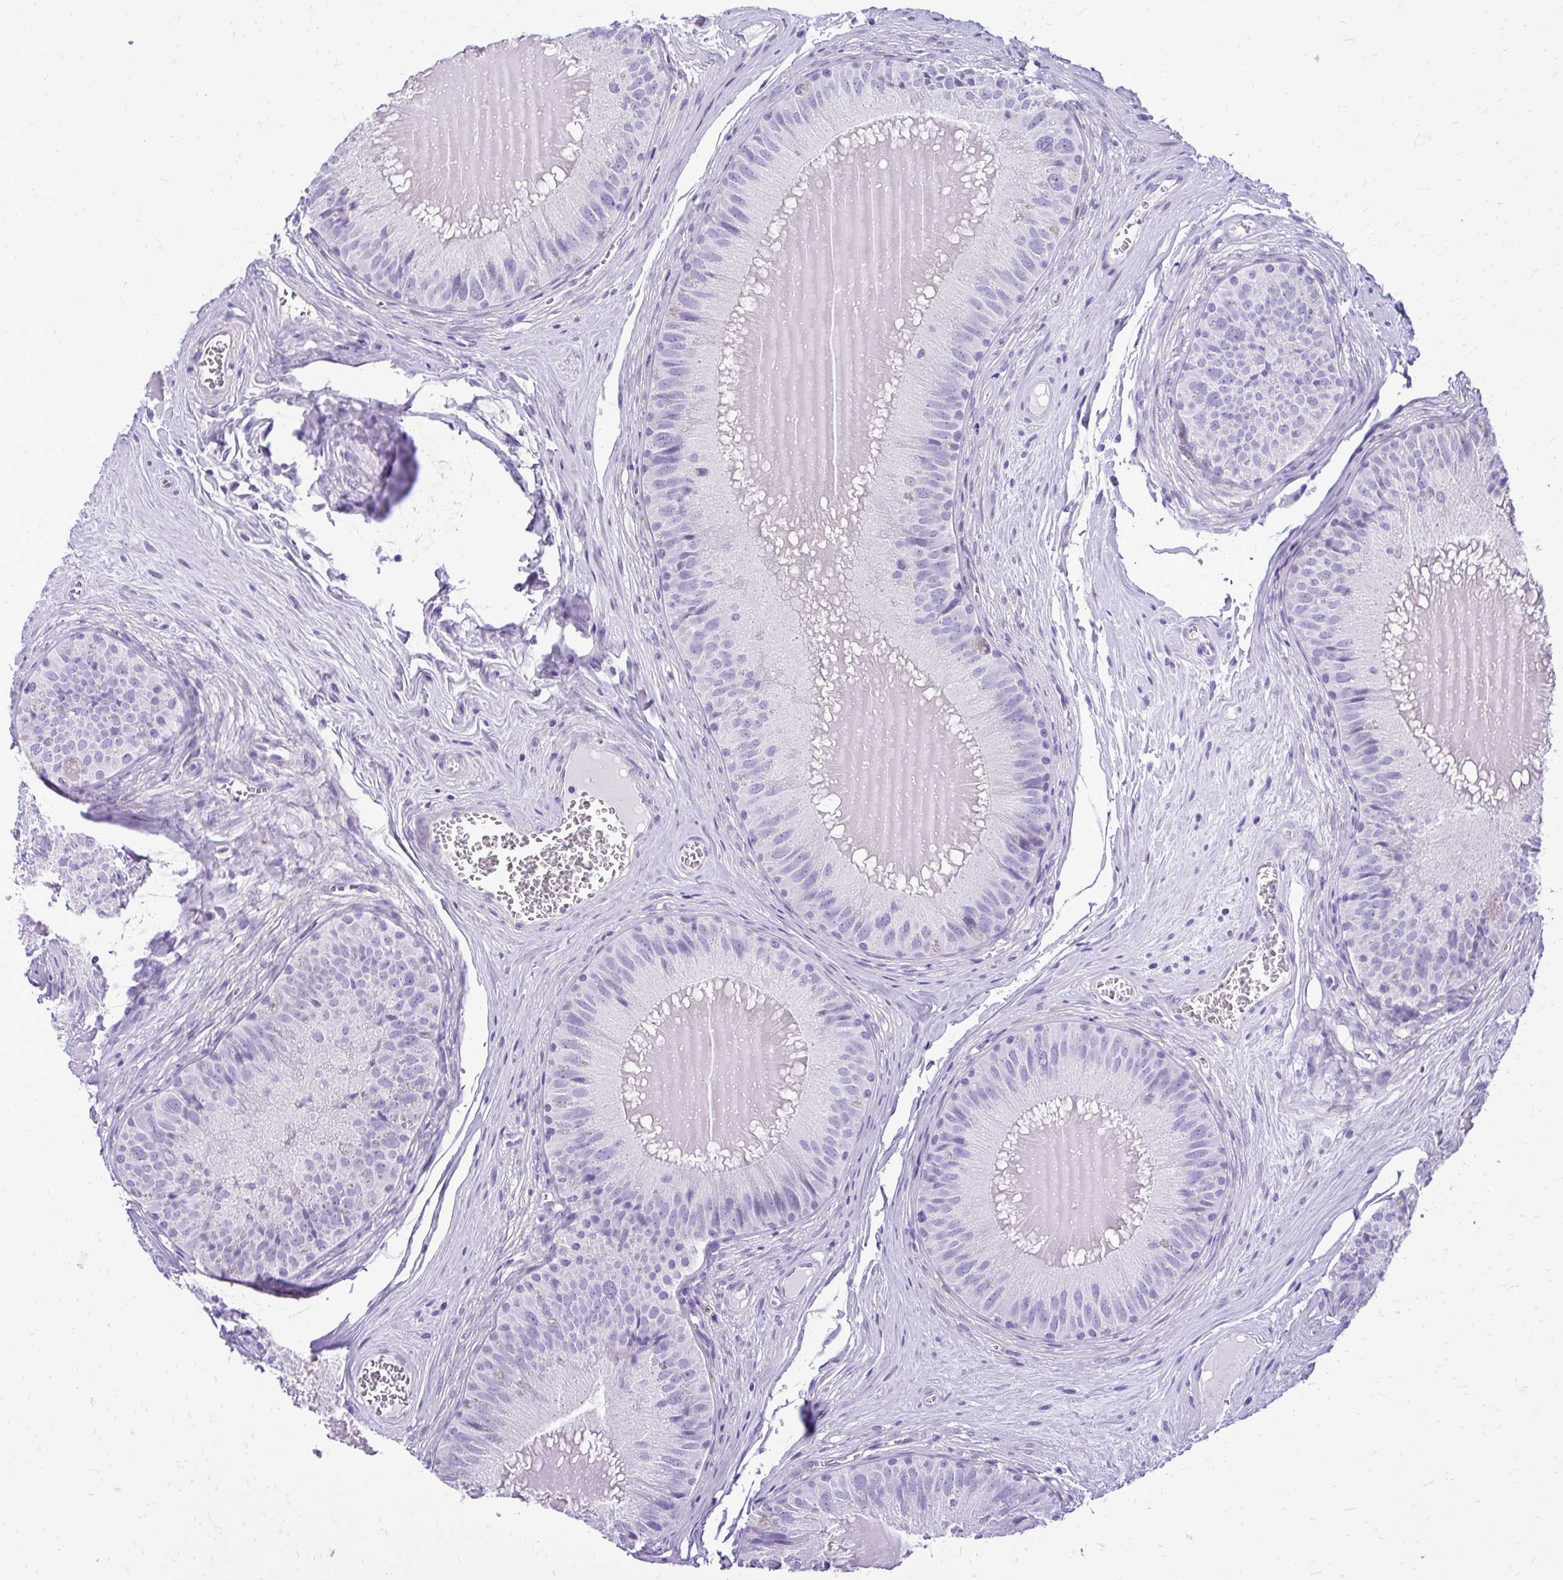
{"staining": {"intensity": "negative", "quantity": "none", "location": "none"}, "tissue": "epididymis", "cell_type": "Glandular cells", "image_type": "normal", "snomed": [{"axis": "morphology", "description": "Normal tissue, NOS"}, {"axis": "topography", "description": "Epididymis, spermatic cord, NOS"}], "caption": "IHC of unremarkable human epididymis shows no positivity in glandular cells. The staining is performed using DAB (3,3'-diaminobenzidine) brown chromogen with nuclei counter-stained in using hematoxylin.", "gene": "PELI3", "patient": {"sex": "male", "age": 39}}